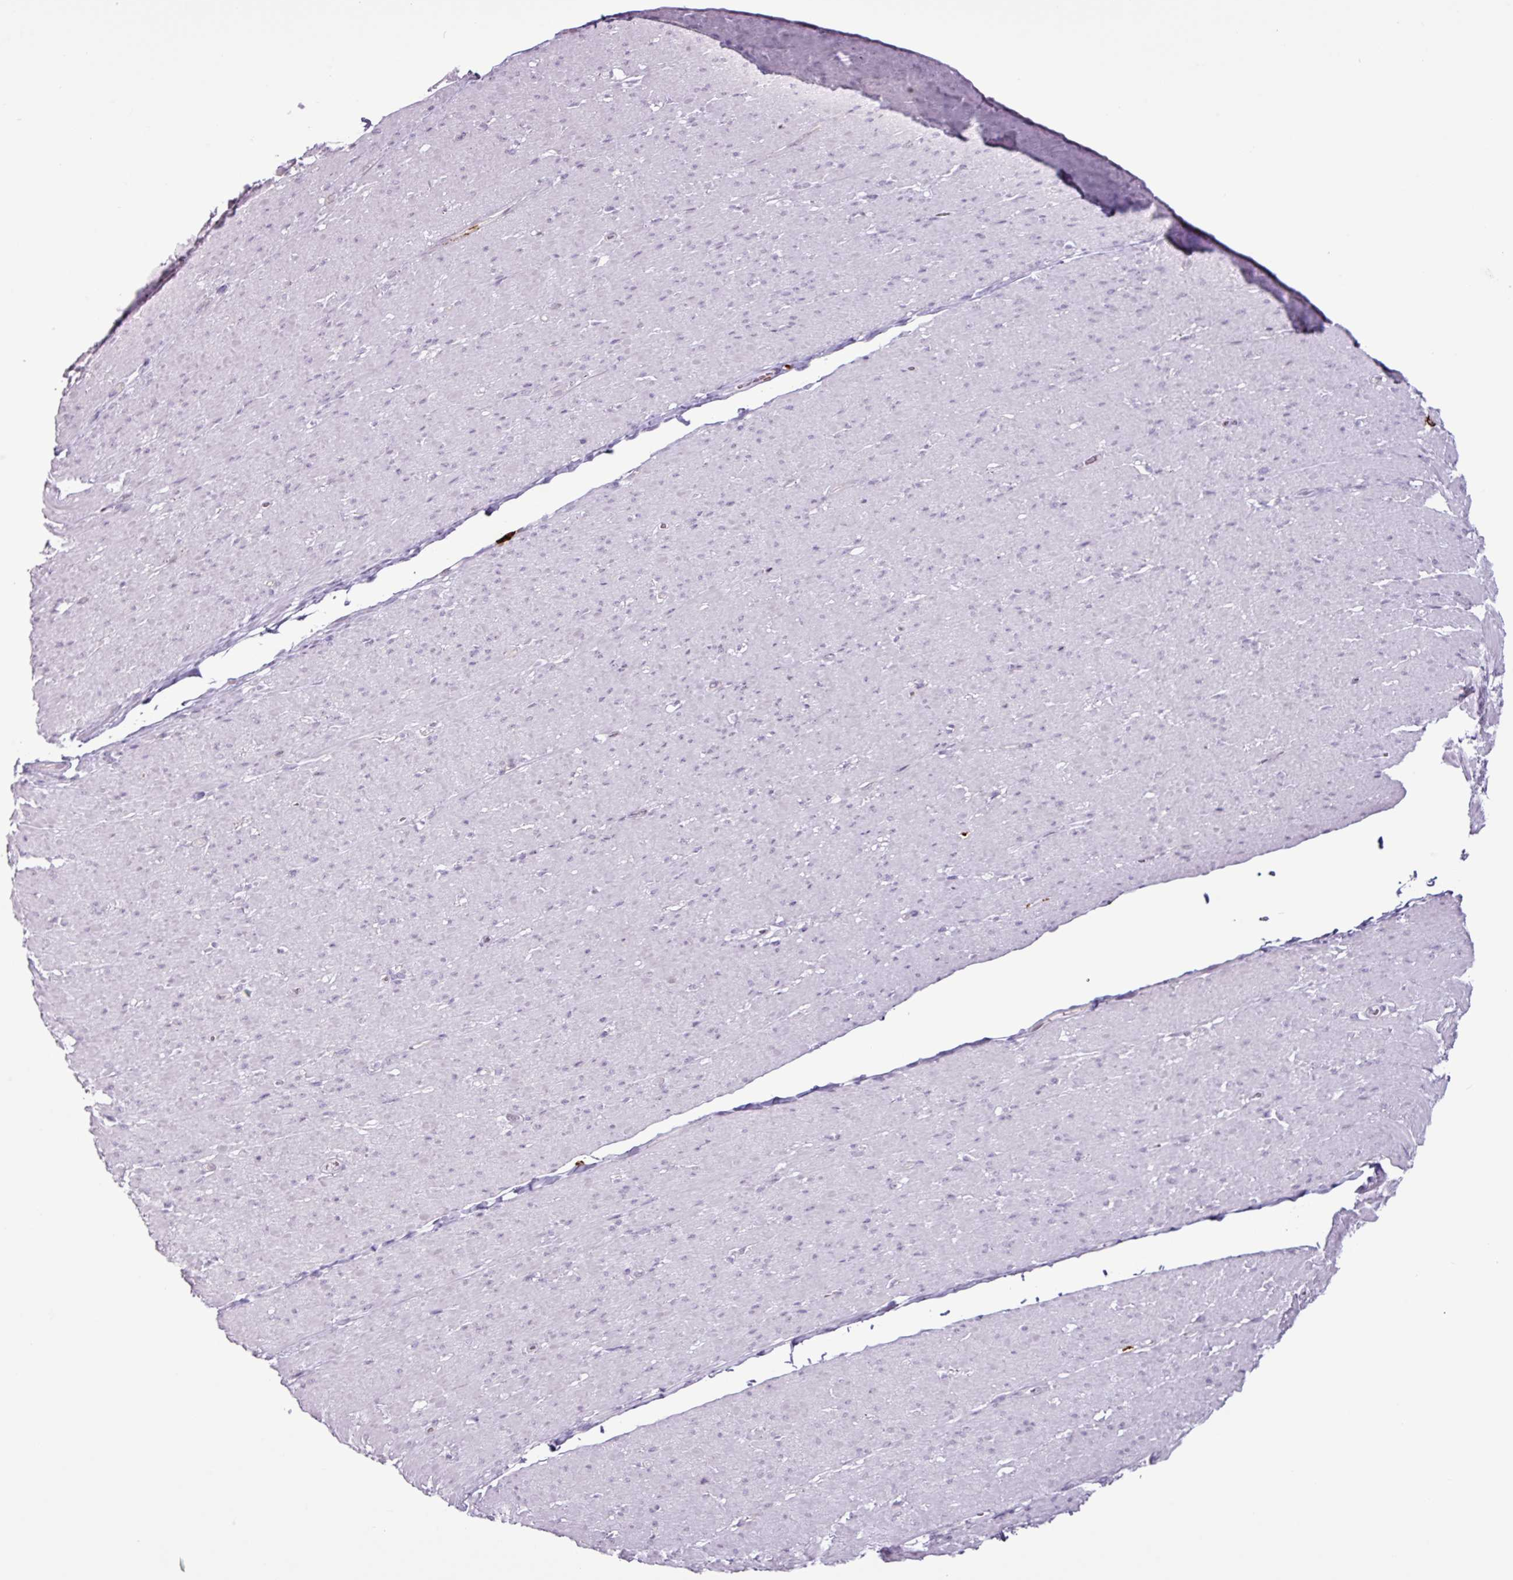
{"staining": {"intensity": "negative", "quantity": "none", "location": "none"}, "tissue": "smooth muscle", "cell_type": "Smooth muscle cells", "image_type": "normal", "snomed": [{"axis": "morphology", "description": "Normal tissue, NOS"}, {"axis": "topography", "description": "Smooth muscle"}, {"axis": "topography", "description": "Rectum"}], "caption": "Smooth muscle stained for a protein using immunohistochemistry (IHC) reveals no positivity smooth muscle cells.", "gene": "TMEM178A", "patient": {"sex": "male", "age": 53}}